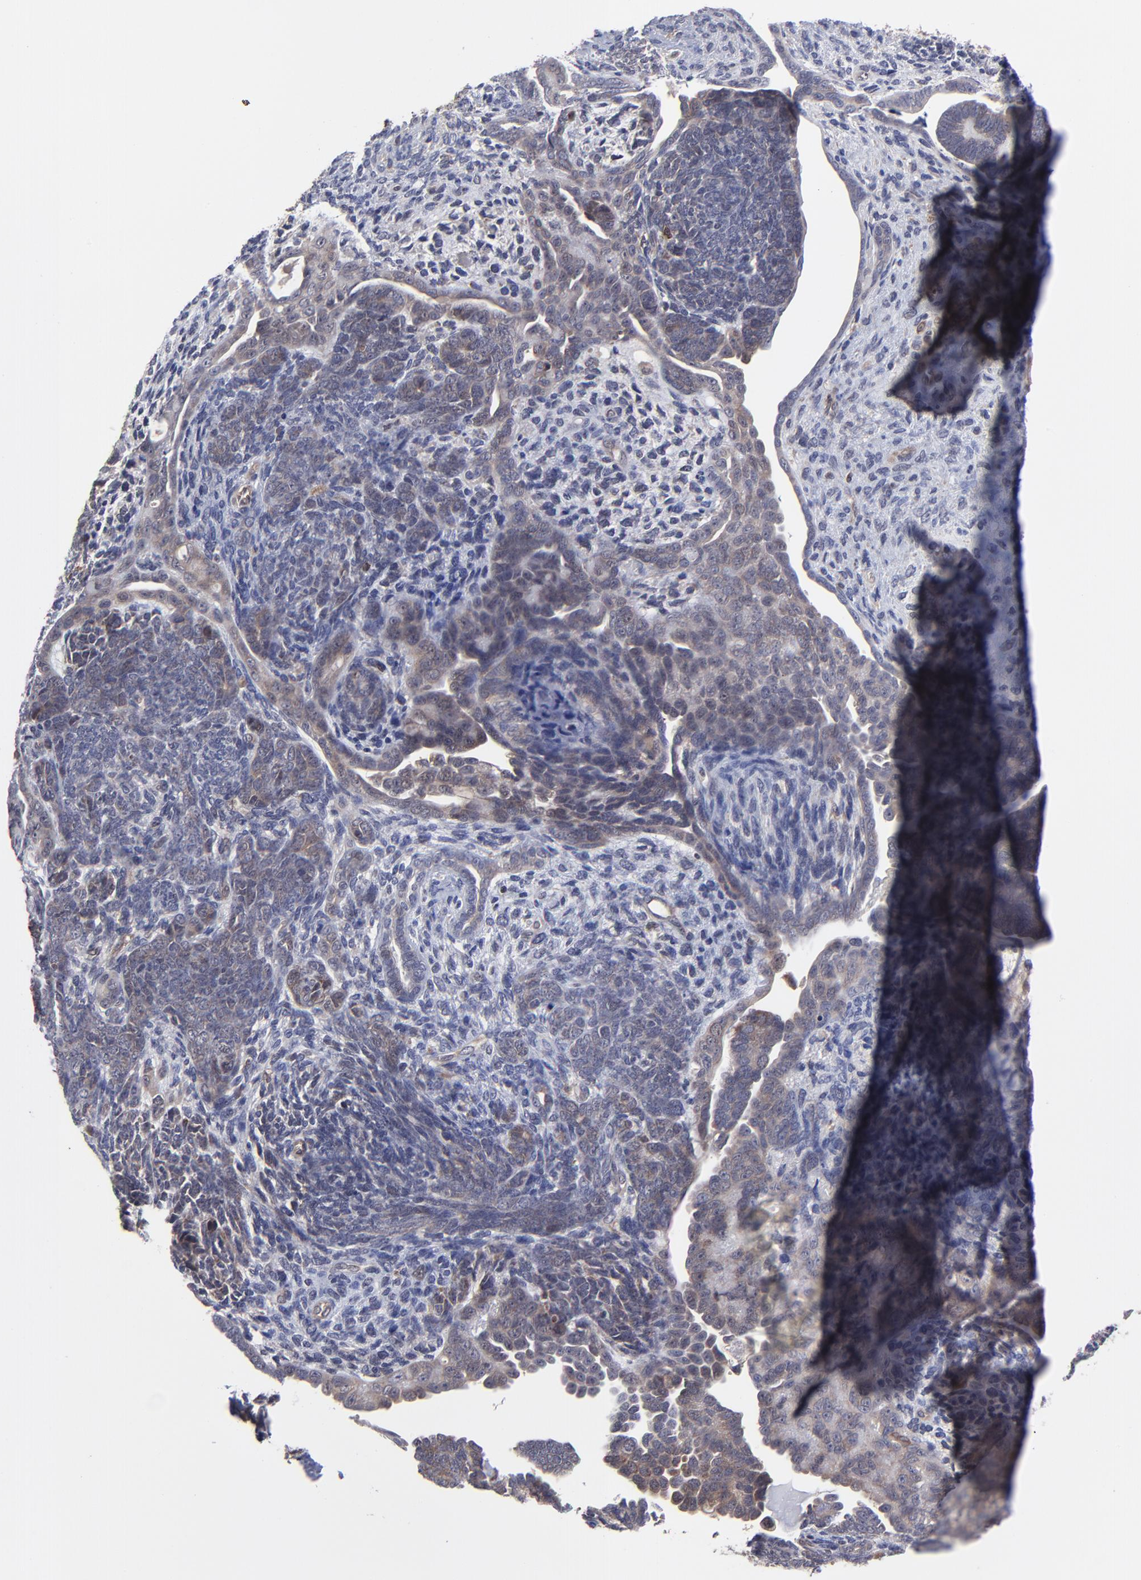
{"staining": {"intensity": "moderate", "quantity": "25%-75%", "location": "cytoplasmic/membranous"}, "tissue": "endometrial cancer", "cell_type": "Tumor cells", "image_type": "cancer", "snomed": [{"axis": "morphology", "description": "Neoplasm, malignant, NOS"}, {"axis": "topography", "description": "Endometrium"}], "caption": "Protein expression analysis of human malignant neoplasm (endometrial) reveals moderate cytoplasmic/membranous positivity in about 25%-75% of tumor cells.", "gene": "UBE2L6", "patient": {"sex": "female", "age": 74}}